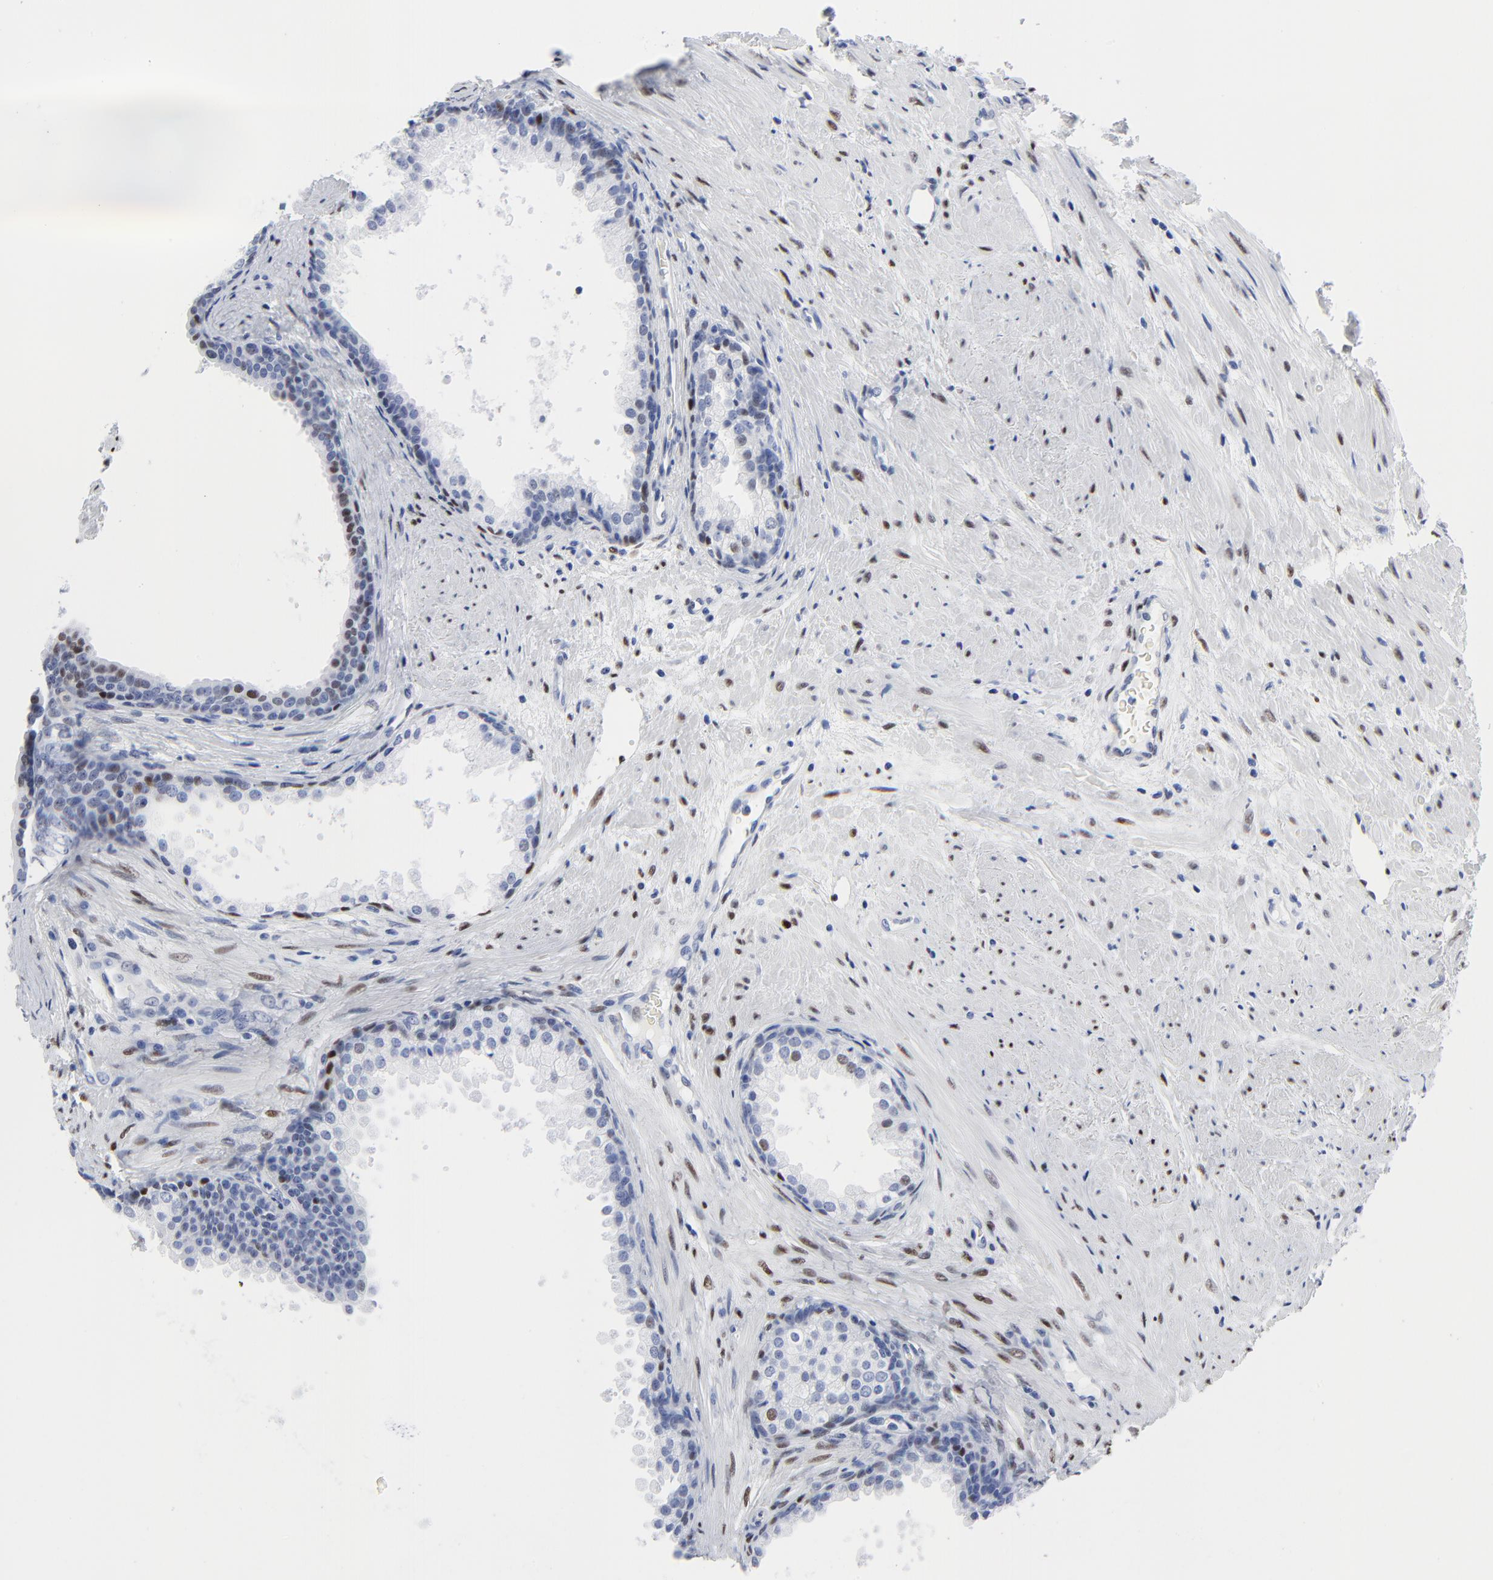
{"staining": {"intensity": "weak", "quantity": "<25%", "location": "nuclear"}, "tissue": "prostate cancer", "cell_type": "Tumor cells", "image_type": "cancer", "snomed": [{"axis": "morphology", "description": "Adenocarcinoma, Medium grade"}, {"axis": "topography", "description": "Prostate"}], "caption": "Tumor cells are negative for brown protein staining in prostate cancer.", "gene": "JUN", "patient": {"sex": "male", "age": 70}}